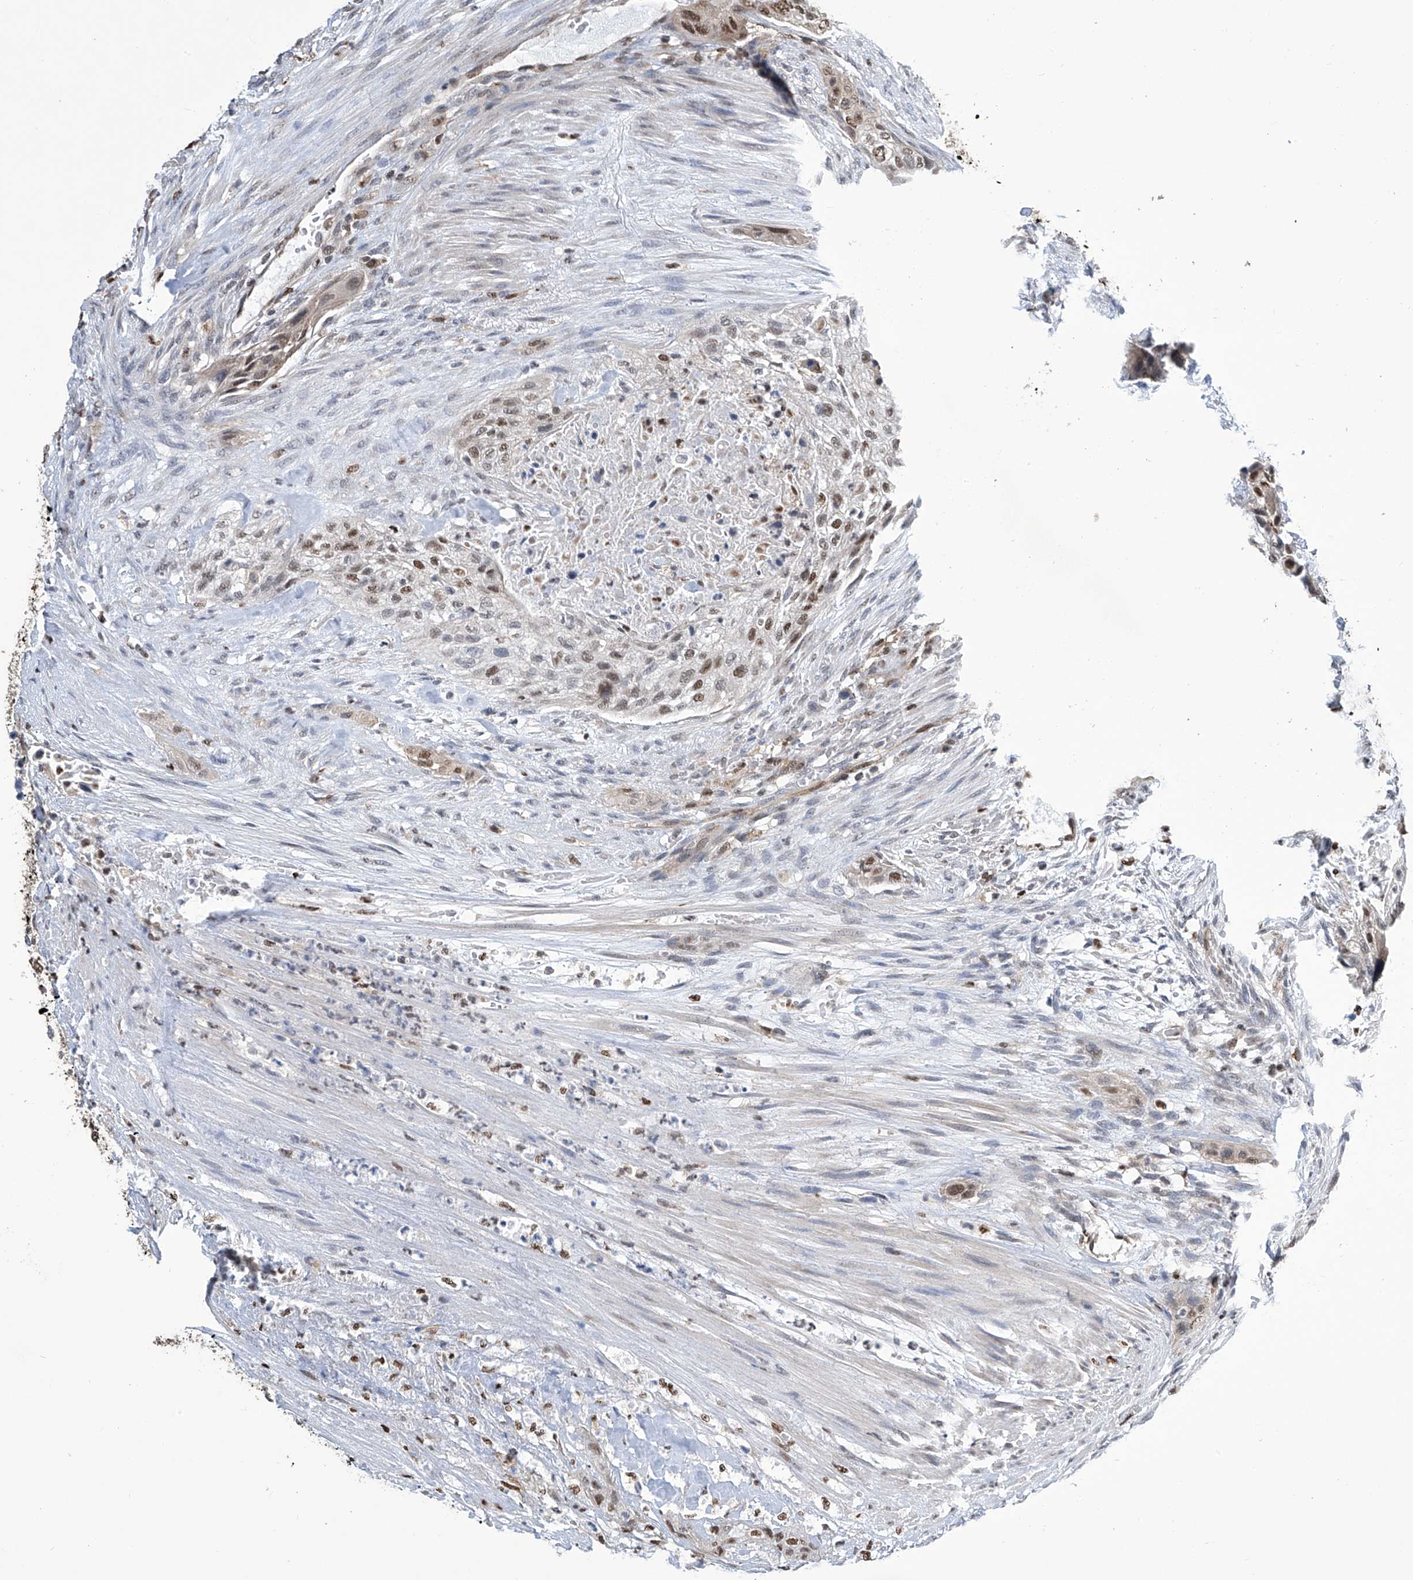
{"staining": {"intensity": "moderate", "quantity": "25%-75%", "location": "nuclear"}, "tissue": "urothelial cancer", "cell_type": "Tumor cells", "image_type": "cancer", "snomed": [{"axis": "morphology", "description": "Urothelial carcinoma, High grade"}, {"axis": "topography", "description": "Urinary bladder"}], "caption": "Brown immunohistochemical staining in human urothelial cancer displays moderate nuclear expression in about 25%-75% of tumor cells.", "gene": "SREBF2", "patient": {"sex": "male", "age": 35}}